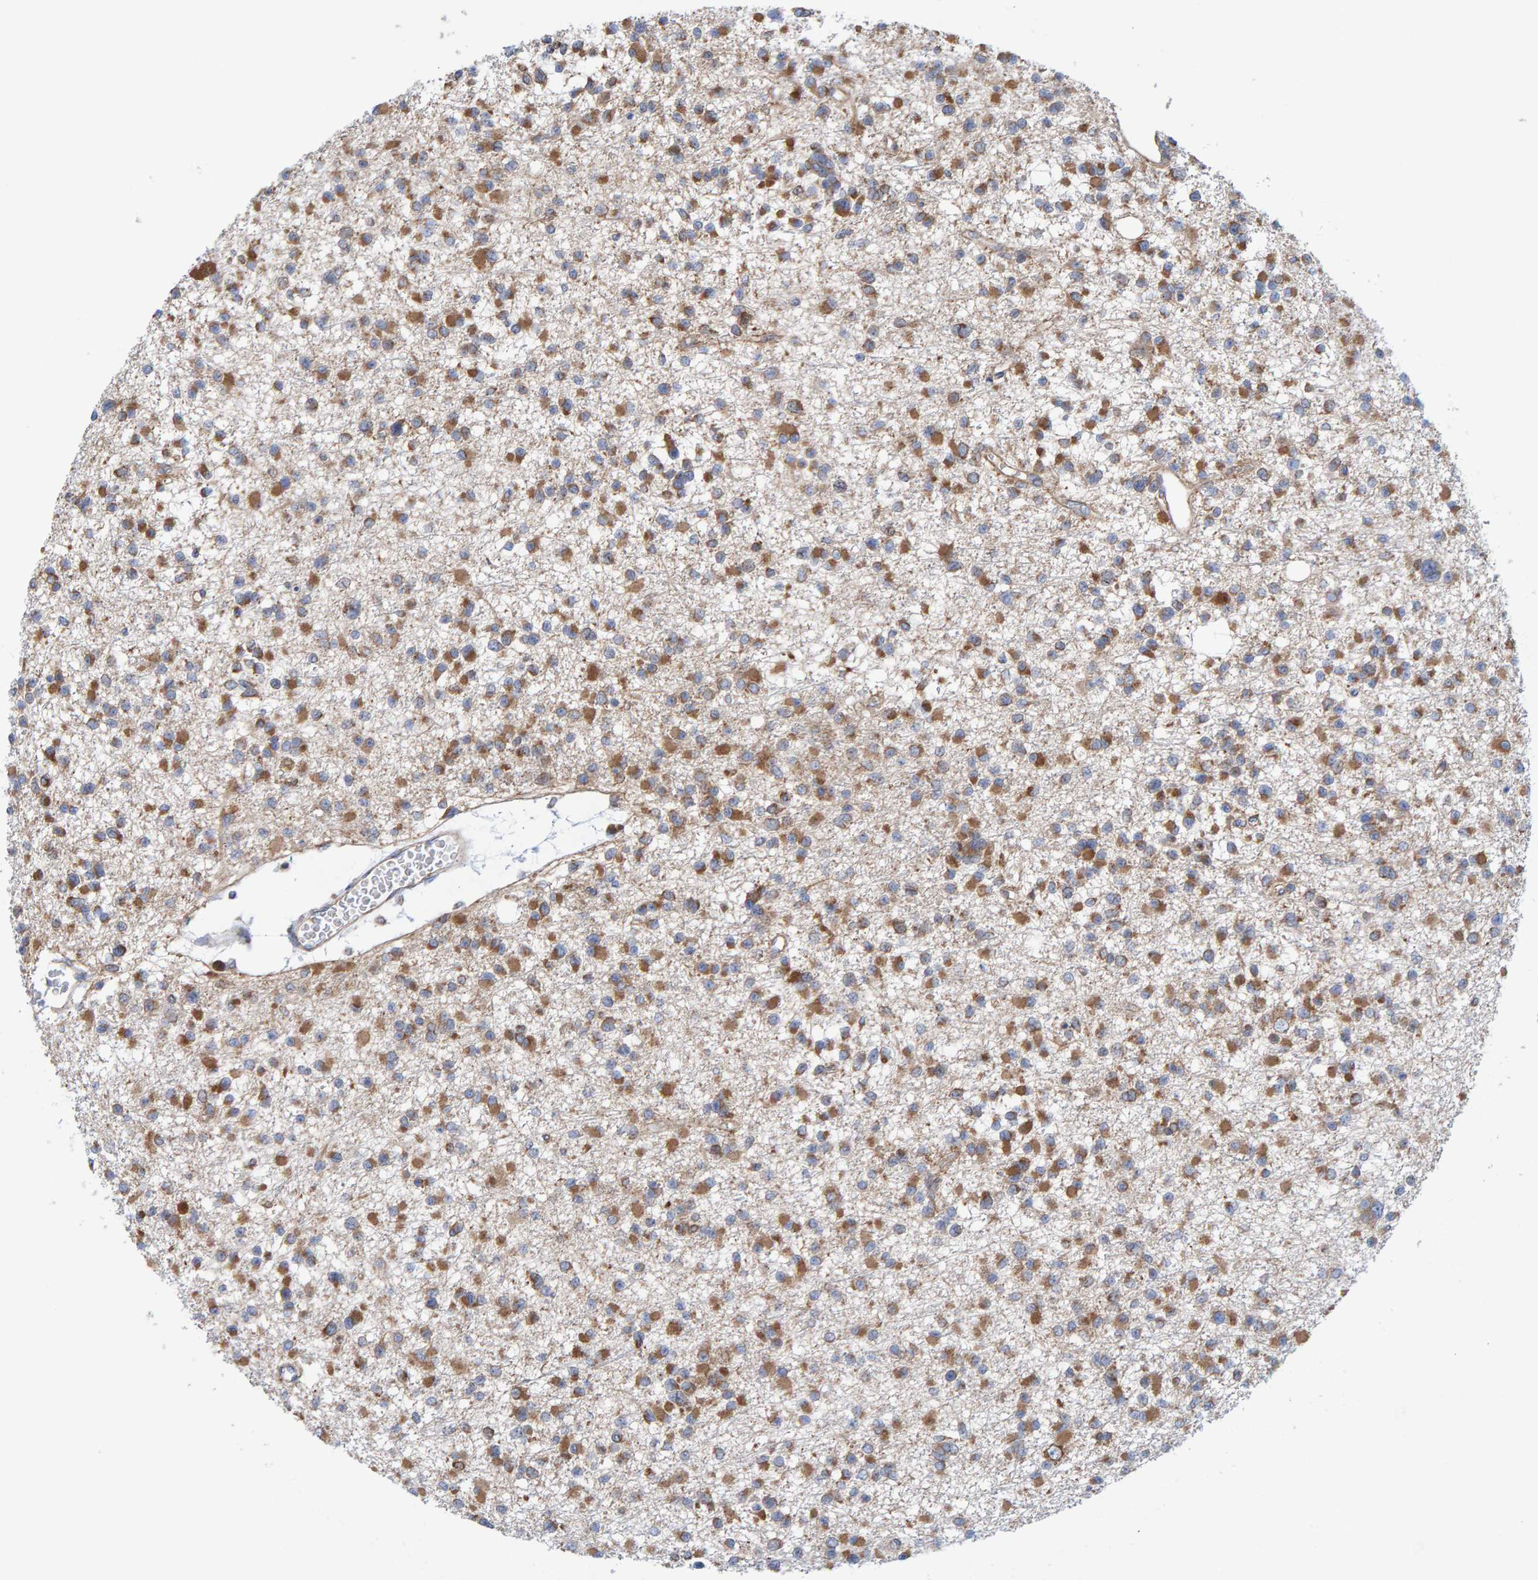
{"staining": {"intensity": "moderate", "quantity": ">75%", "location": "cytoplasmic/membranous"}, "tissue": "glioma", "cell_type": "Tumor cells", "image_type": "cancer", "snomed": [{"axis": "morphology", "description": "Glioma, malignant, Low grade"}, {"axis": "topography", "description": "Brain"}], "caption": "Brown immunohistochemical staining in glioma displays moderate cytoplasmic/membranous staining in about >75% of tumor cells.", "gene": "CDK5RAP3", "patient": {"sex": "female", "age": 22}}